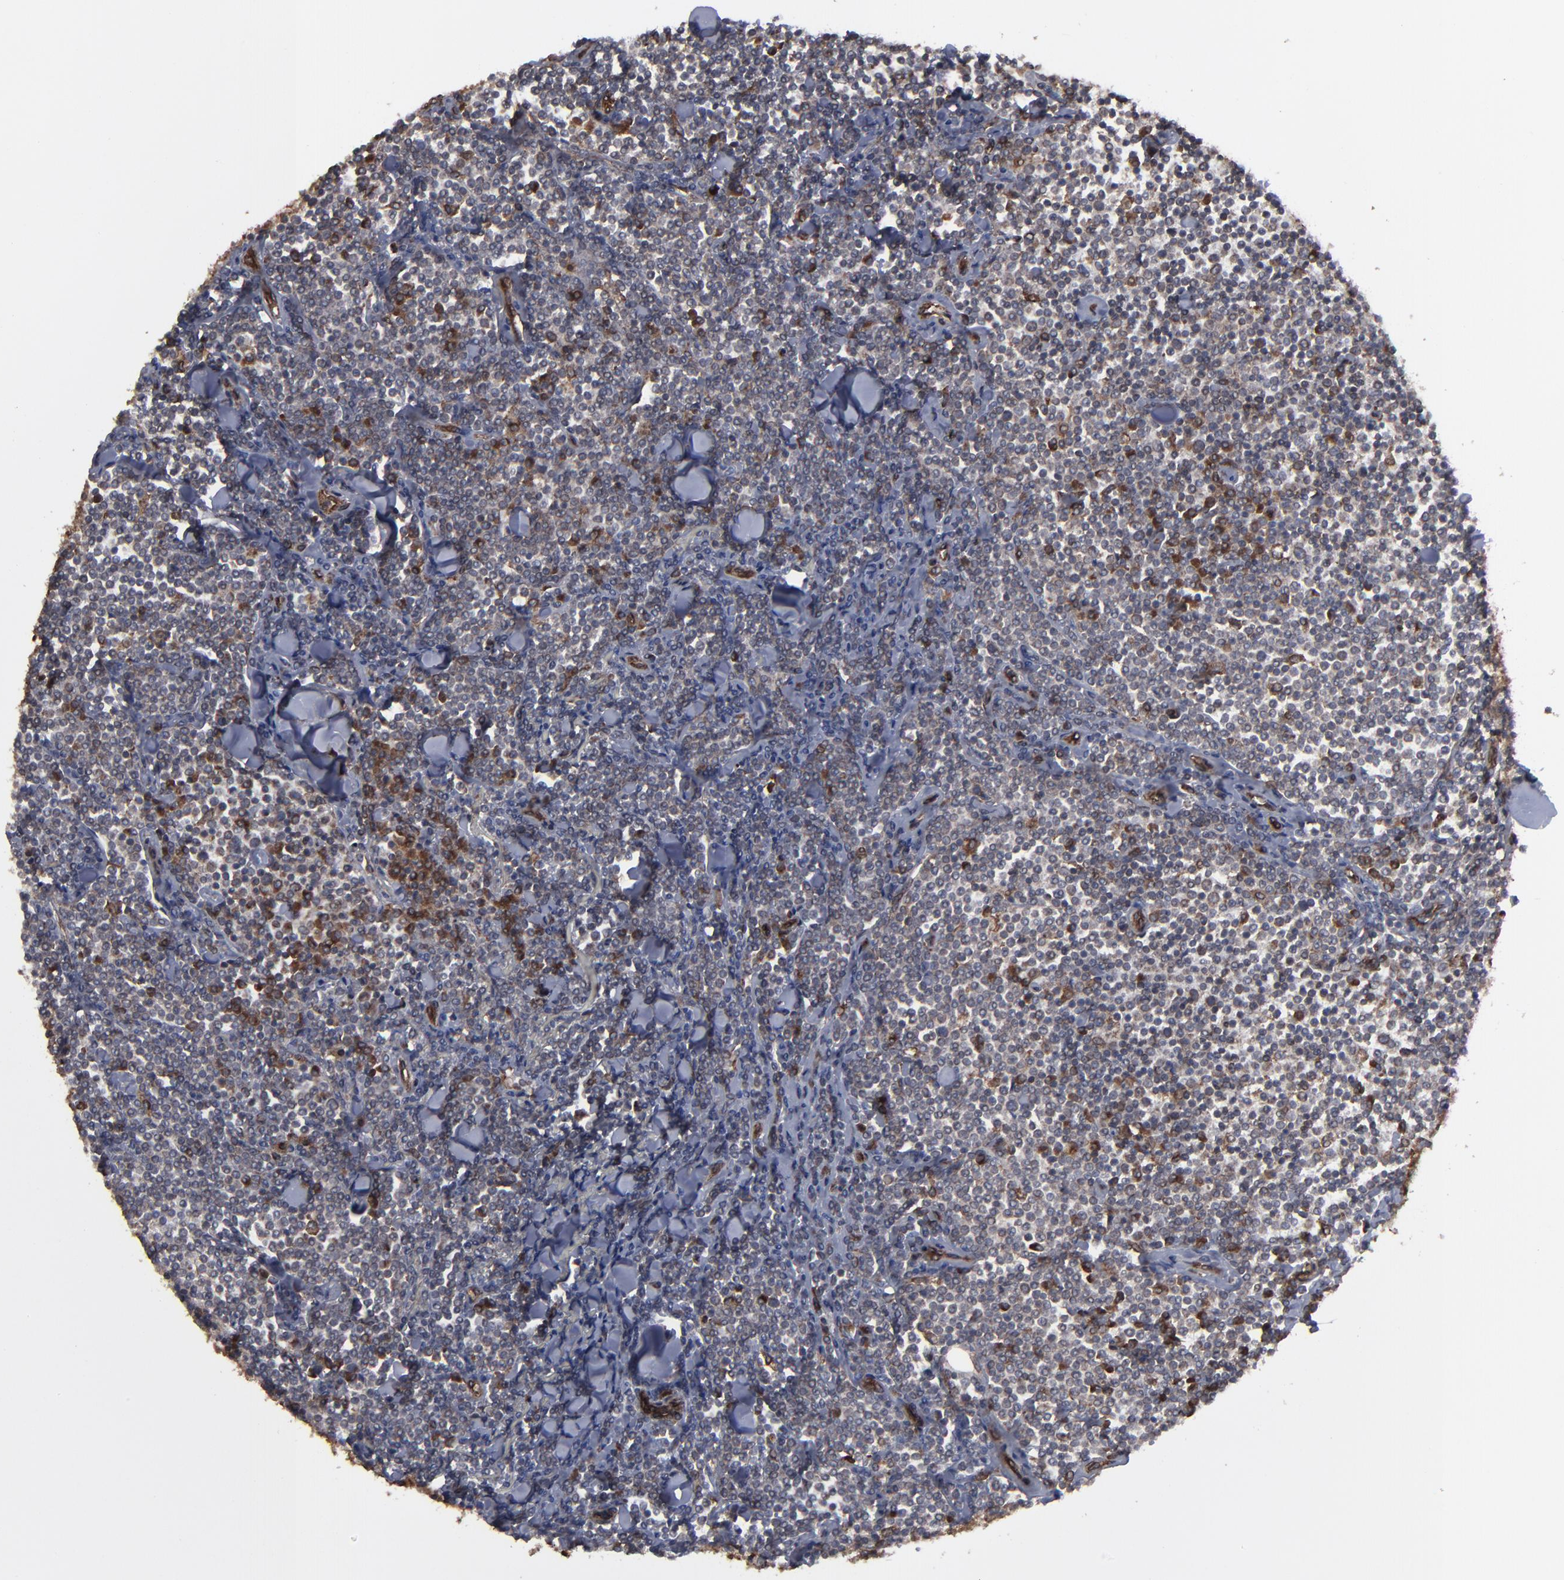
{"staining": {"intensity": "moderate", "quantity": "<25%", "location": "cytoplasmic/membranous"}, "tissue": "lymphoma", "cell_type": "Tumor cells", "image_type": "cancer", "snomed": [{"axis": "morphology", "description": "Malignant lymphoma, non-Hodgkin's type, Low grade"}, {"axis": "topography", "description": "Soft tissue"}], "caption": "Human low-grade malignant lymphoma, non-Hodgkin's type stained for a protein (brown) exhibits moderate cytoplasmic/membranous positive positivity in about <25% of tumor cells.", "gene": "CNIH1", "patient": {"sex": "male", "age": 92}}